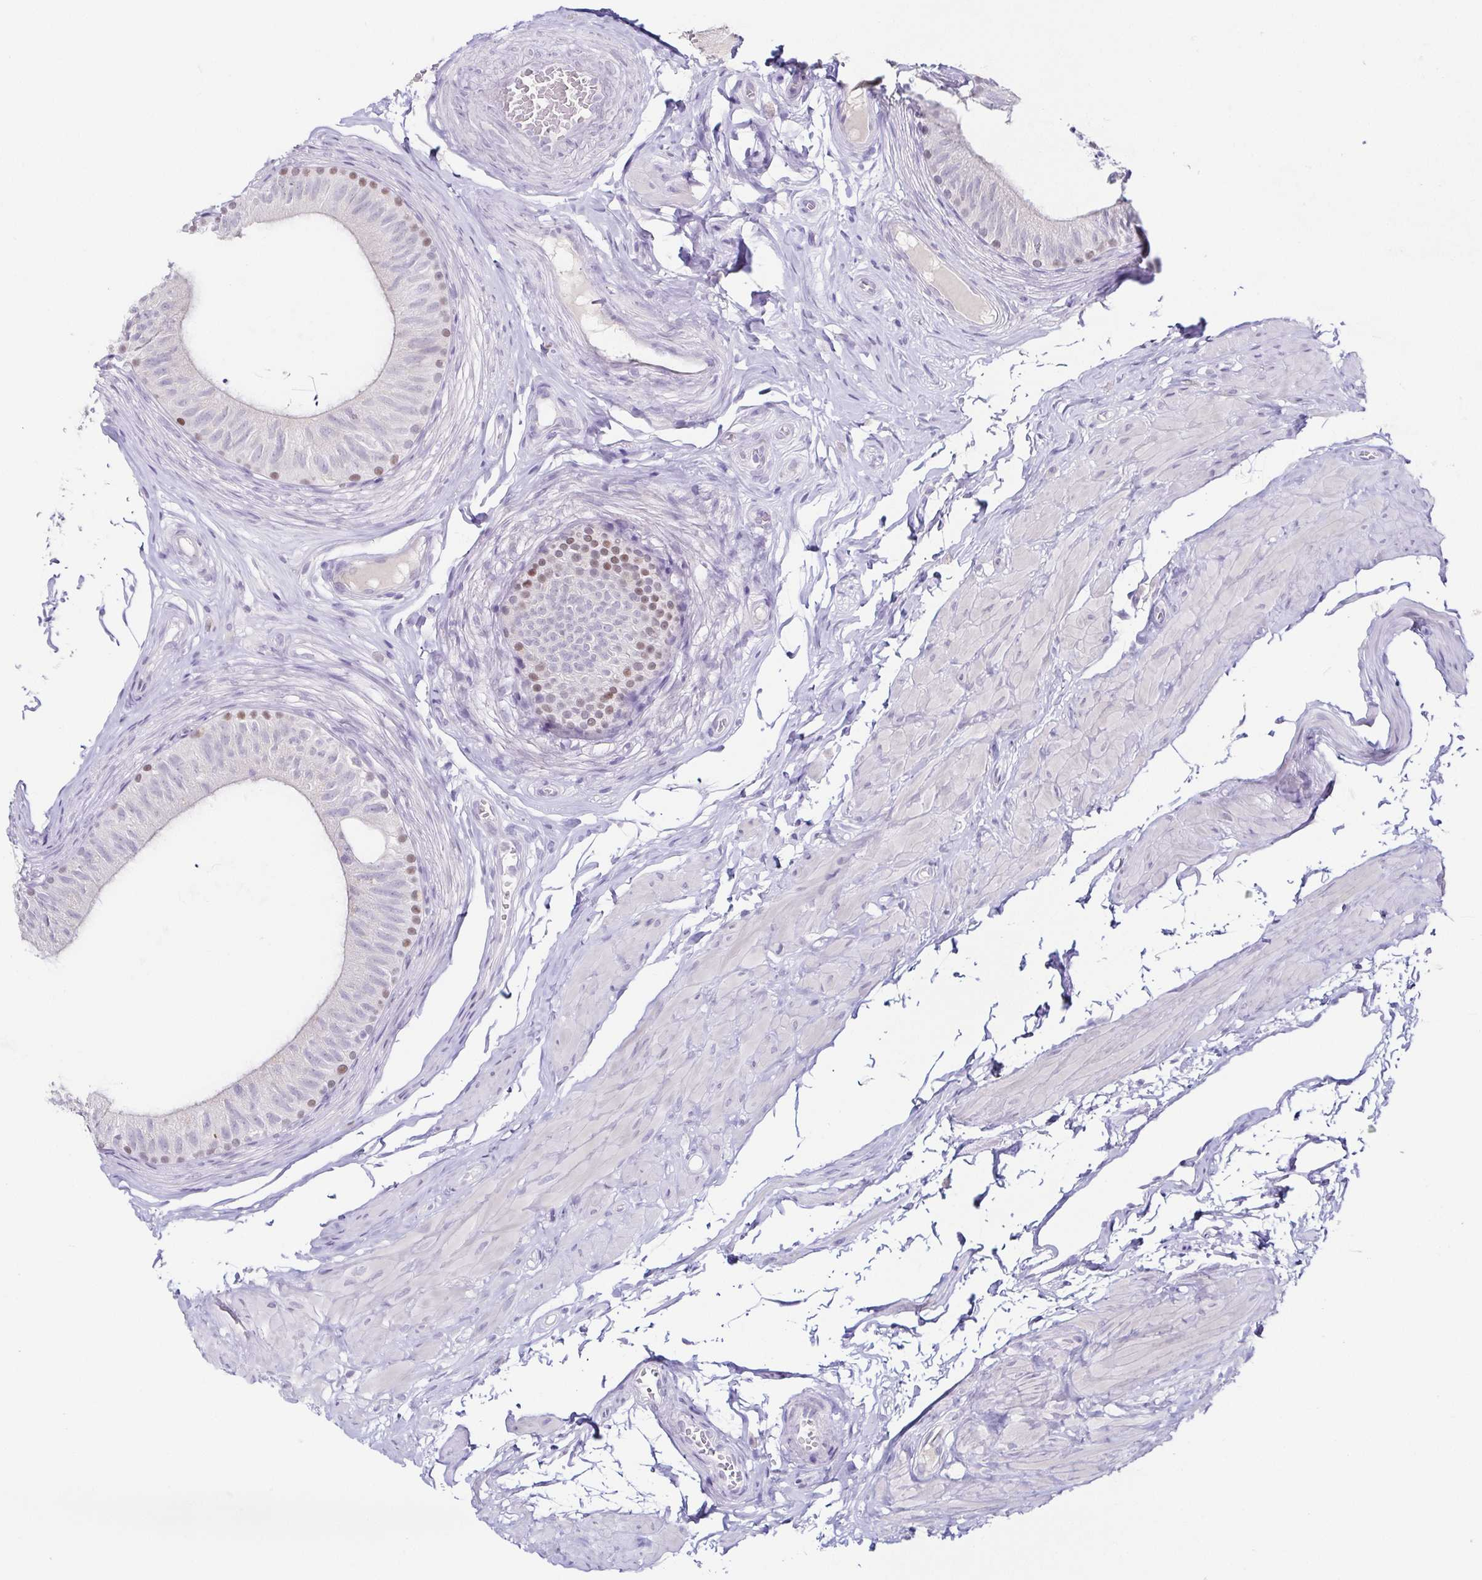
{"staining": {"intensity": "moderate", "quantity": "<25%", "location": "cytoplasmic/membranous,nuclear"}, "tissue": "epididymis", "cell_type": "Glandular cells", "image_type": "normal", "snomed": [{"axis": "morphology", "description": "Normal tissue, NOS"}, {"axis": "topography", "description": "Epididymis, spermatic cord, NOS"}, {"axis": "topography", "description": "Epididymis"}, {"axis": "topography", "description": "Peripheral nerve tissue"}], "caption": "Brown immunohistochemical staining in benign human epididymis demonstrates moderate cytoplasmic/membranous,nuclear expression in approximately <25% of glandular cells.", "gene": "TP73", "patient": {"sex": "male", "age": 29}}